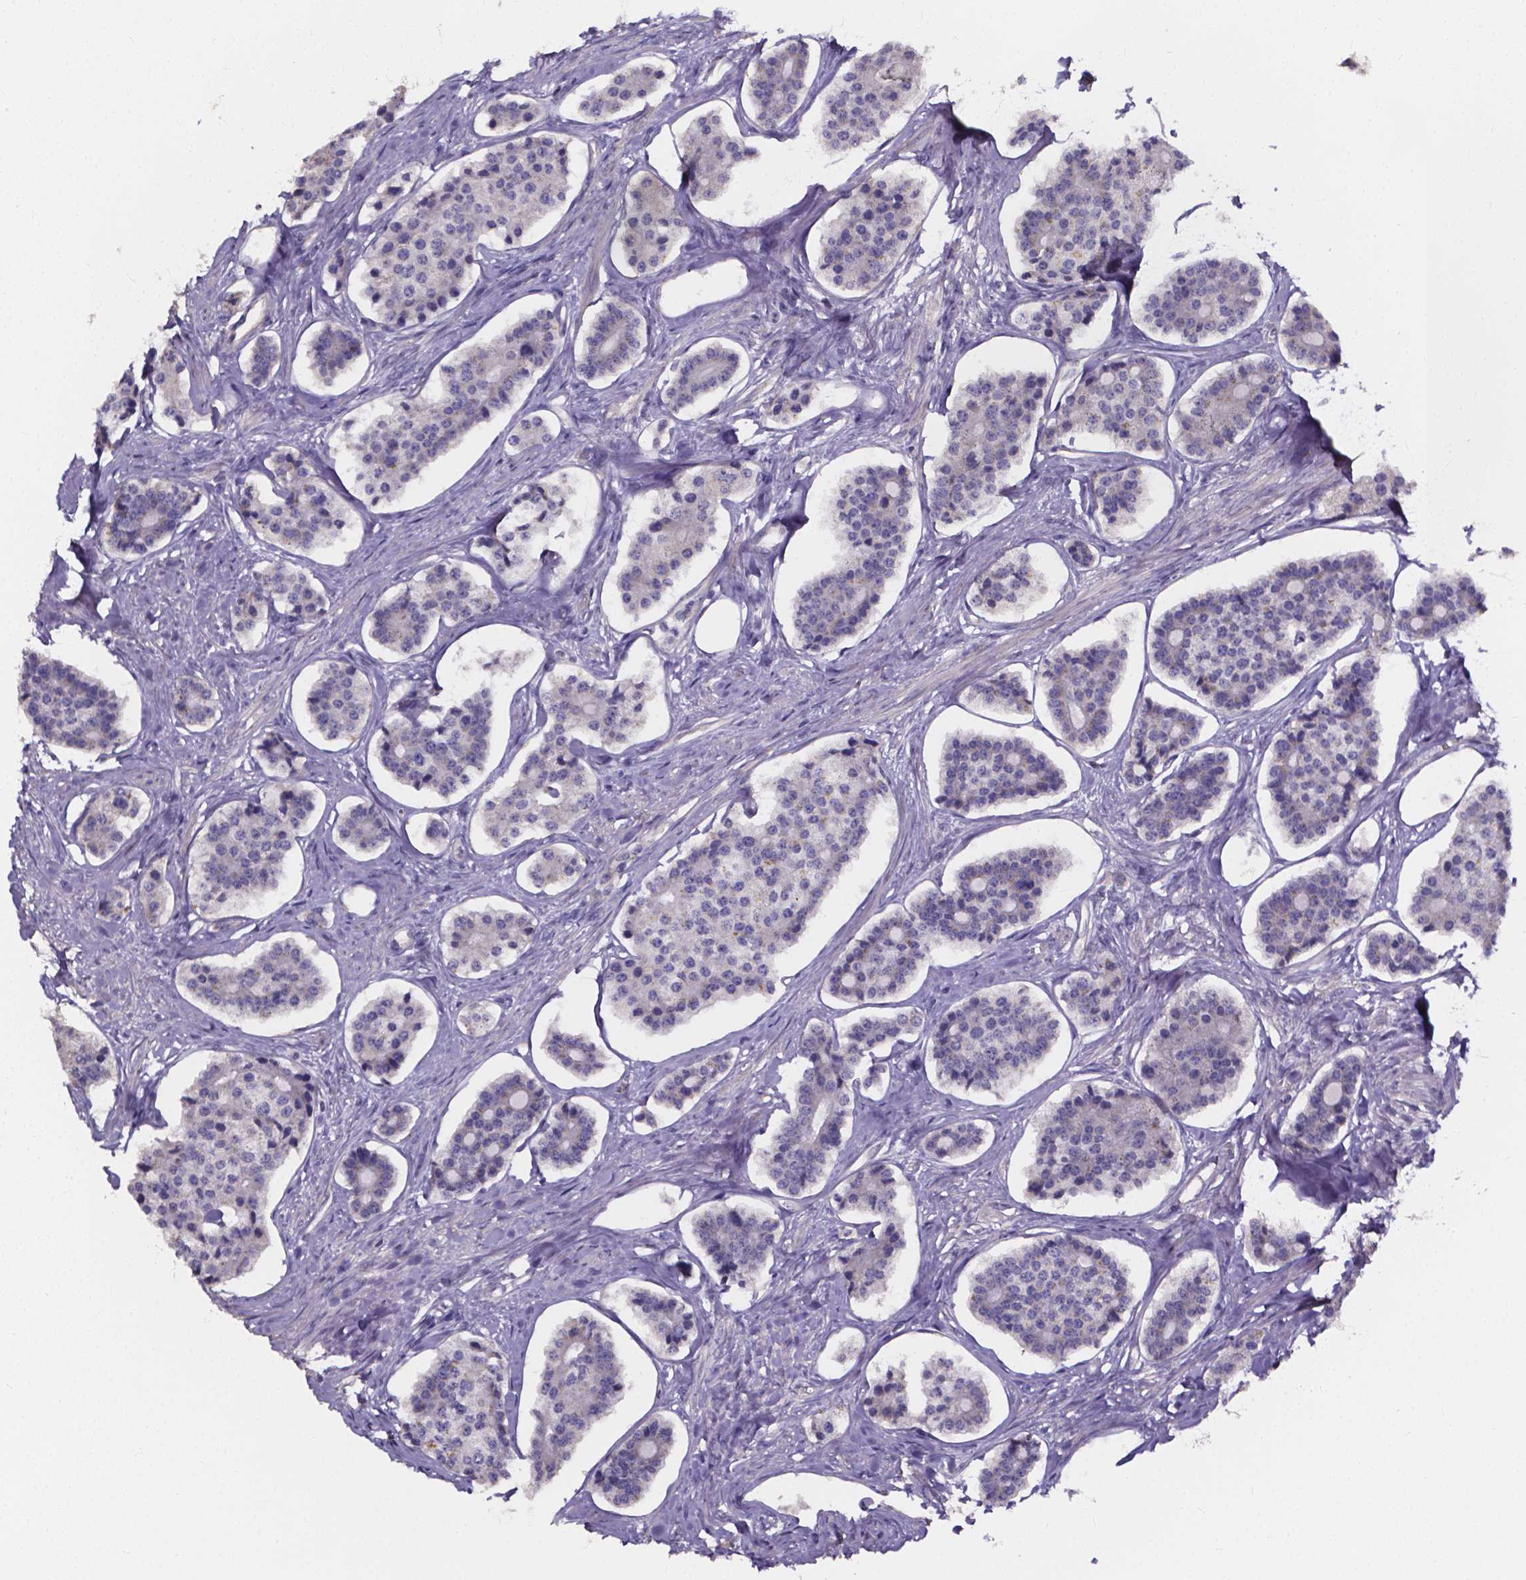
{"staining": {"intensity": "negative", "quantity": "none", "location": "none"}, "tissue": "carcinoid", "cell_type": "Tumor cells", "image_type": "cancer", "snomed": [{"axis": "morphology", "description": "Carcinoid, malignant, NOS"}, {"axis": "topography", "description": "Small intestine"}], "caption": "A high-resolution histopathology image shows IHC staining of carcinoid (malignant), which demonstrates no significant positivity in tumor cells. (DAB immunohistochemistry with hematoxylin counter stain).", "gene": "THEMIS", "patient": {"sex": "female", "age": 65}}